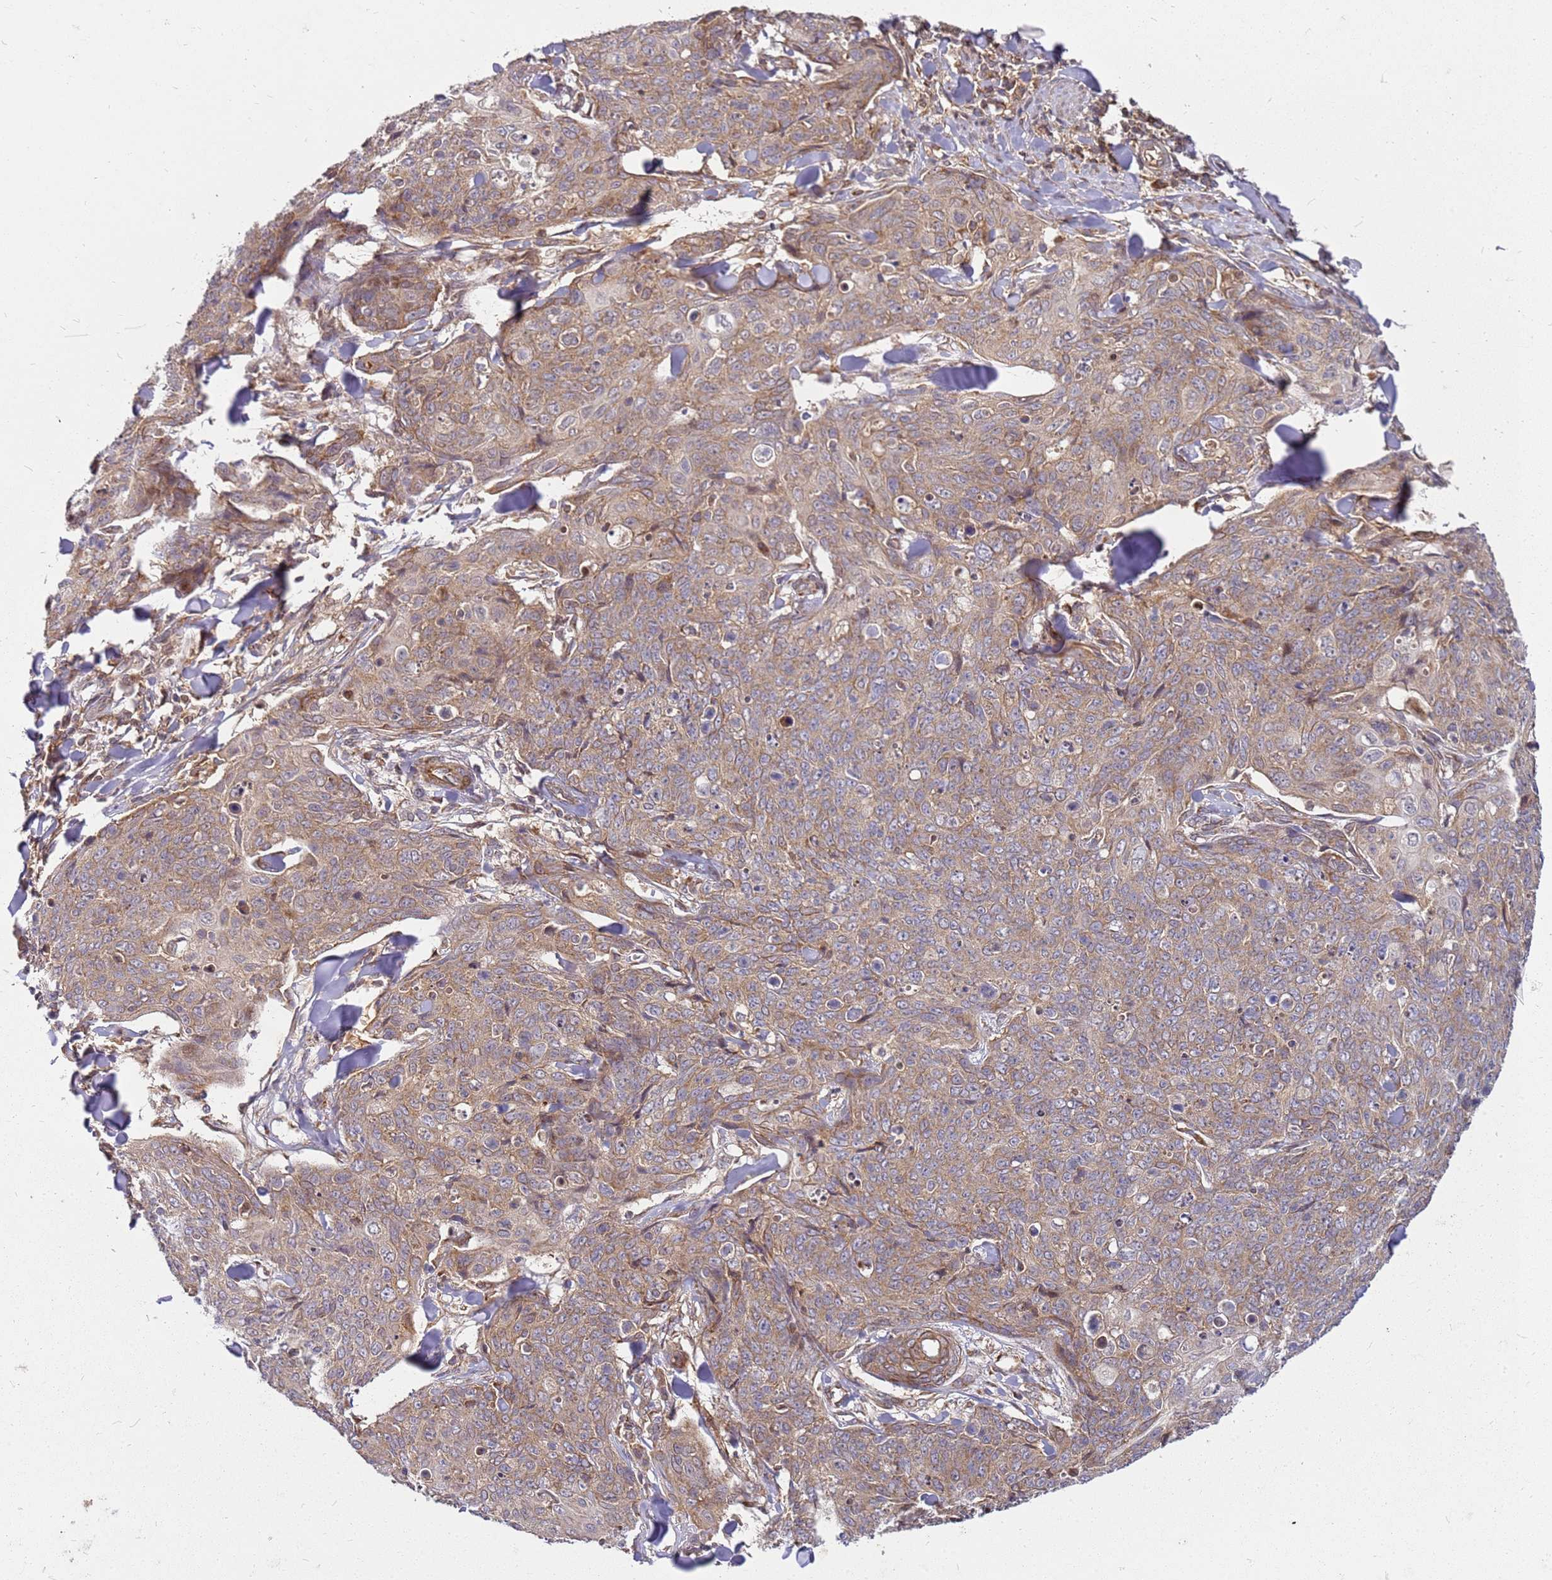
{"staining": {"intensity": "weak", "quantity": ">75%", "location": "cytoplasmic/membranous"}, "tissue": "skin cancer", "cell_type": "Tumor cells", "image_type": "cancer", "snomed": [{"axis": "morphology", "description": "Squamous cell carcinoma, NOS"}, {"axis": "topography", "description": "Skin"}, {"axis": "topography", "description": "Vulva"}], "caption": "Protein expression analysis of human skin cancer (squamous cell carcinoma) reveals weak cytoplasmic/membranous expression in approximately >75% of tumor cells.", "gene": "CCDC159", "patient": {"sex": "female", "age": 85}}